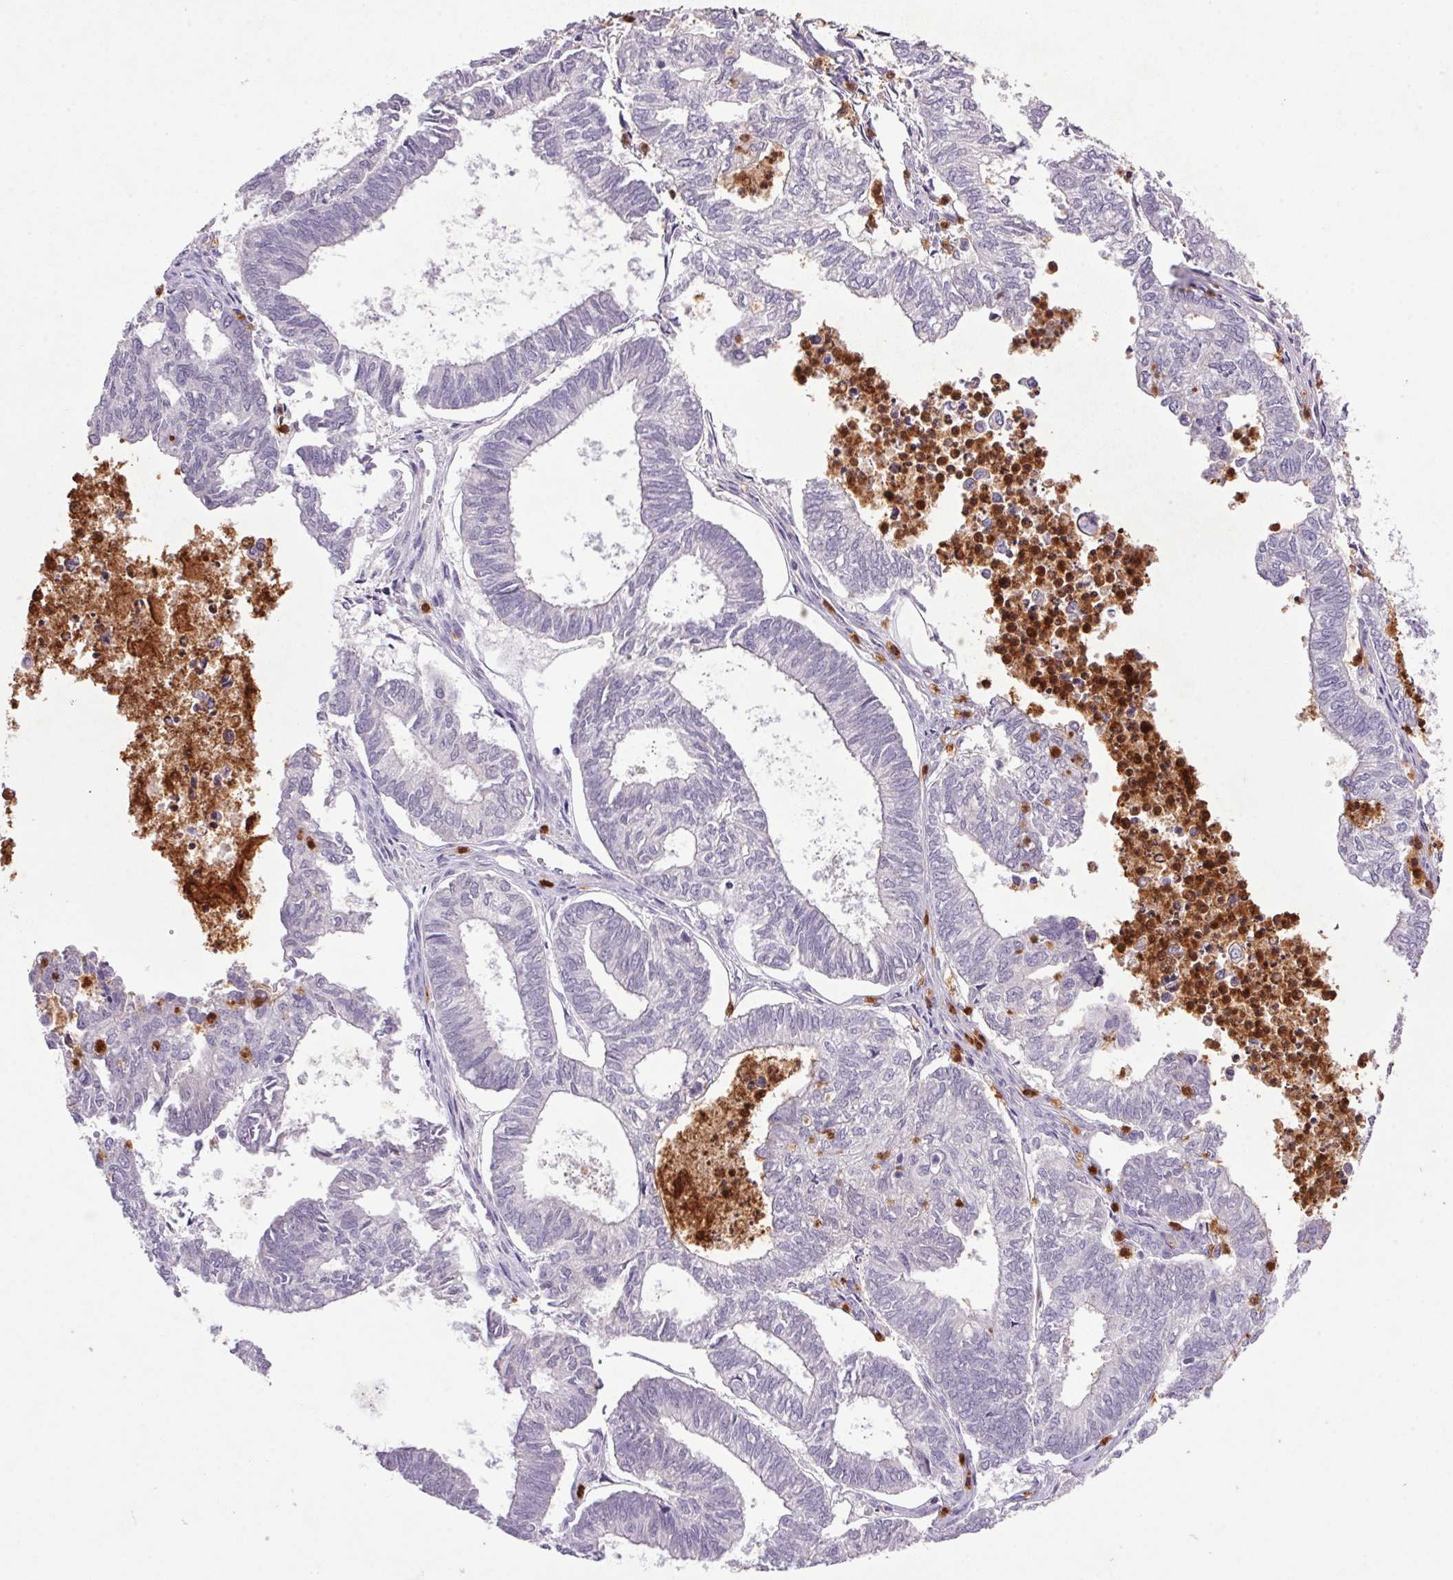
{"staining": {"intensity": "negative", "quantity": "none", "location": "none"}, "tissue": "ovarian cancer", "cell_type": "Tumor cells", "image_type": "cancer", "snomed": [{"axis": "morphology", "description": "Carcinoma, endometroid"}, {"axis": "topography", "description": "Ovary"}], "caption": "Ovarian cancer was stained to show a protein in brown. There is no significant staining in tumor cells. (DAB (3,3'-diaminobenzidine) IHC, high magnification).", "gene": "TRDN", "patient": {"sex": "female", "age": 64}}